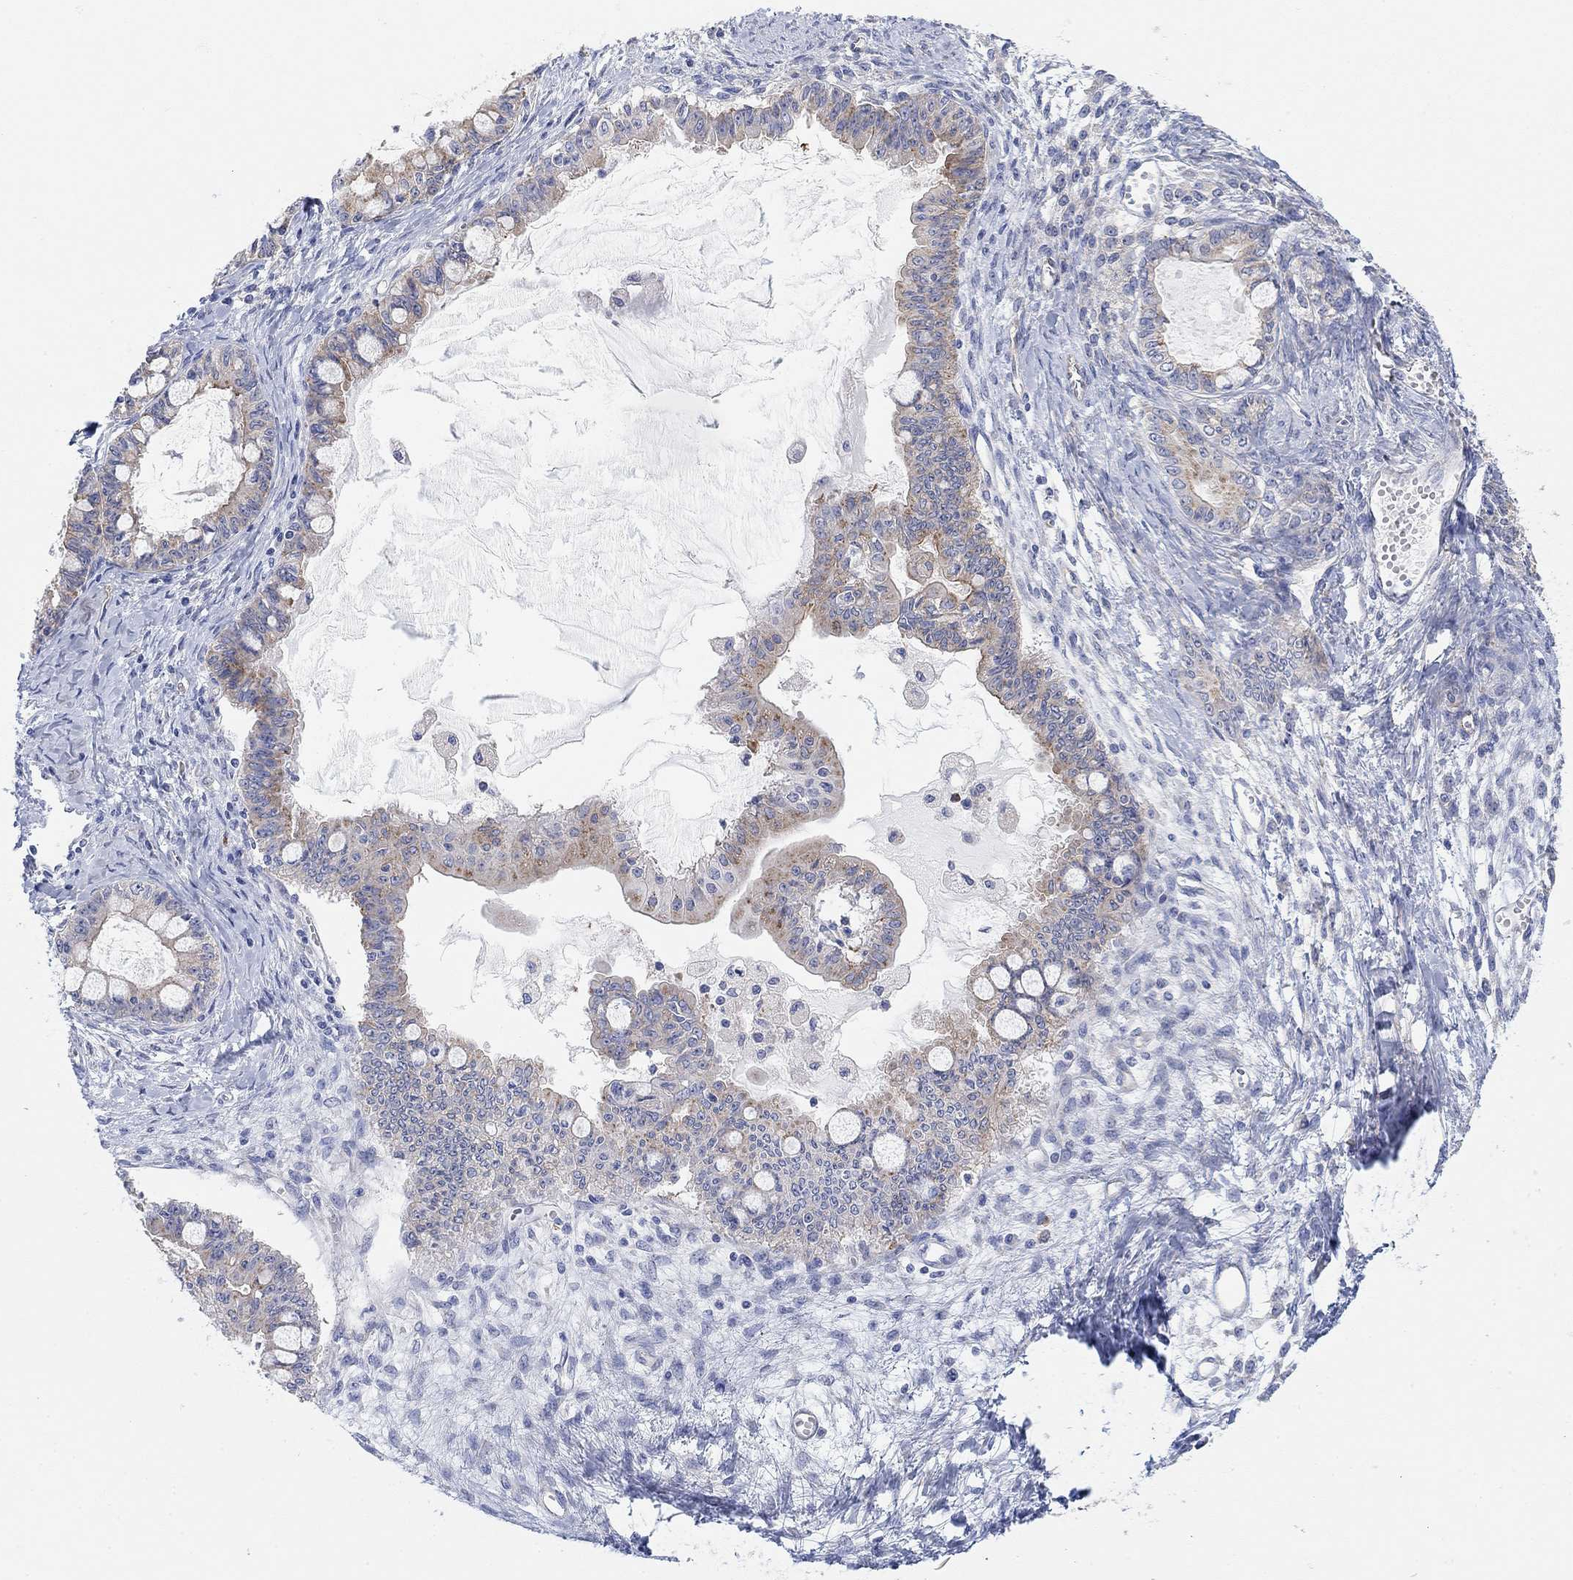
{"staining": {"intensity": "strong", "quantity": "<25%", "location": "cytoplasmic/membranous"}, "tissue": "ovarian cancer", "cell_type": "Tumor cells", "image_type": "cancer", "snomed": [{"axis": "morphology", "description": "Cystadenocarcinoma, mucinous, NOS"}, {"axis": "topography", "description": "Ovary"}], "caption": "Strong cytoplasmic/membranous staining is seen in about <25% of tumor cells in ovarian cancer (mucinous cystadenocarcinoma).", "gene": "RGS1", "patient": {"sex": "female", "age": 63}}